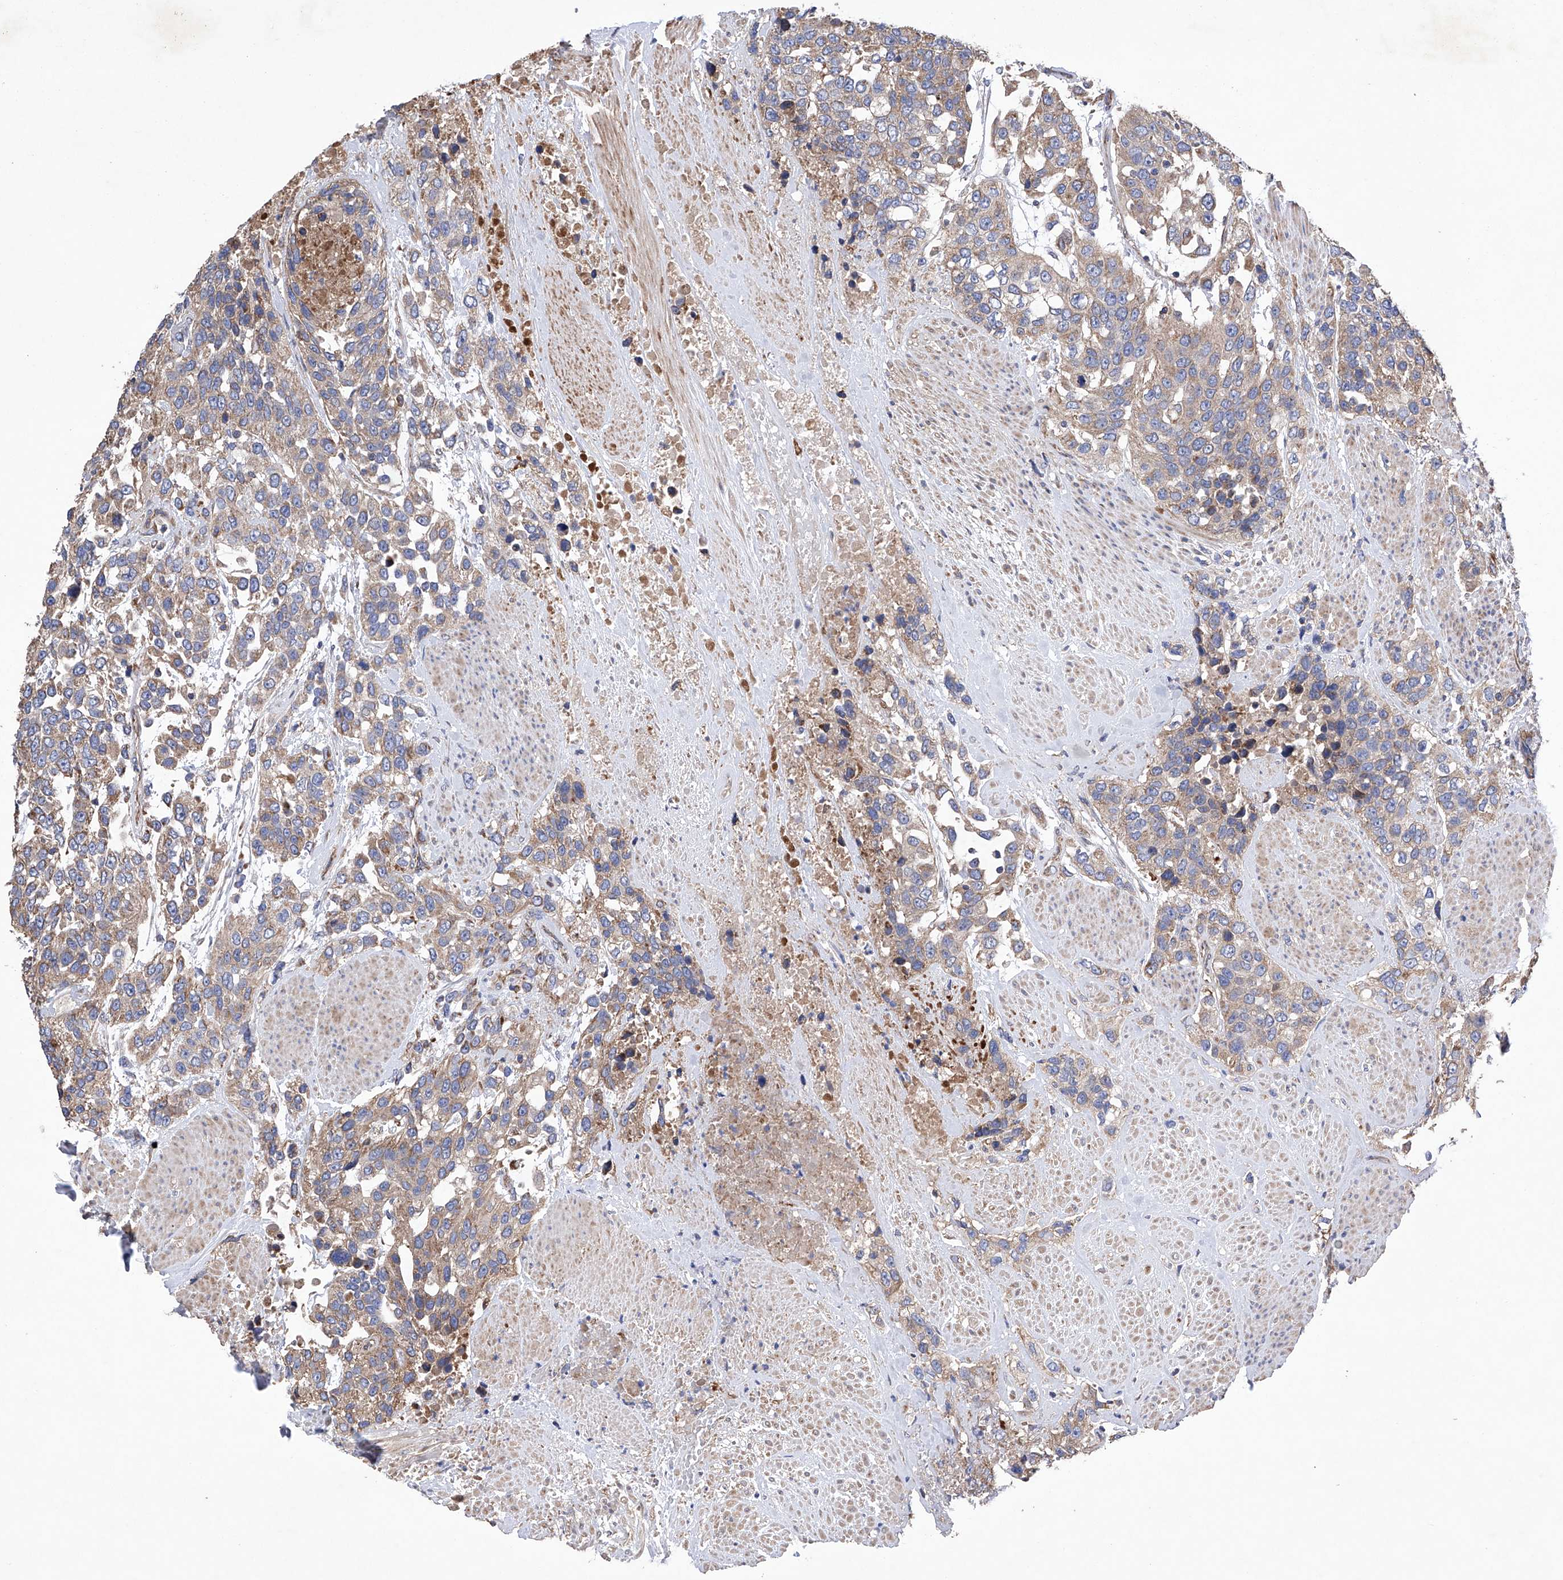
{"staining": {"intensity": "weak", "quantity": ">75%", "location": "cytoplasmic/membranous"}, "tissue": "urothelial cancer", "cell_type": "Tumor cells", "image_type": "cancer", "snomed": [{"axis": "morphology", "description": "Urothelial carcinoma, High grade"}, {"axis": "topography", "description": "Urinary bladder"}], "caption": "Urothelial cancer was stained to show a protein in brown. There is low levels of weak cytoplasmic/membranous staining in approximately >75% of tumor cells.", "gene": "EFCAB2", "patient": {"sex": "female", "age": 80}}